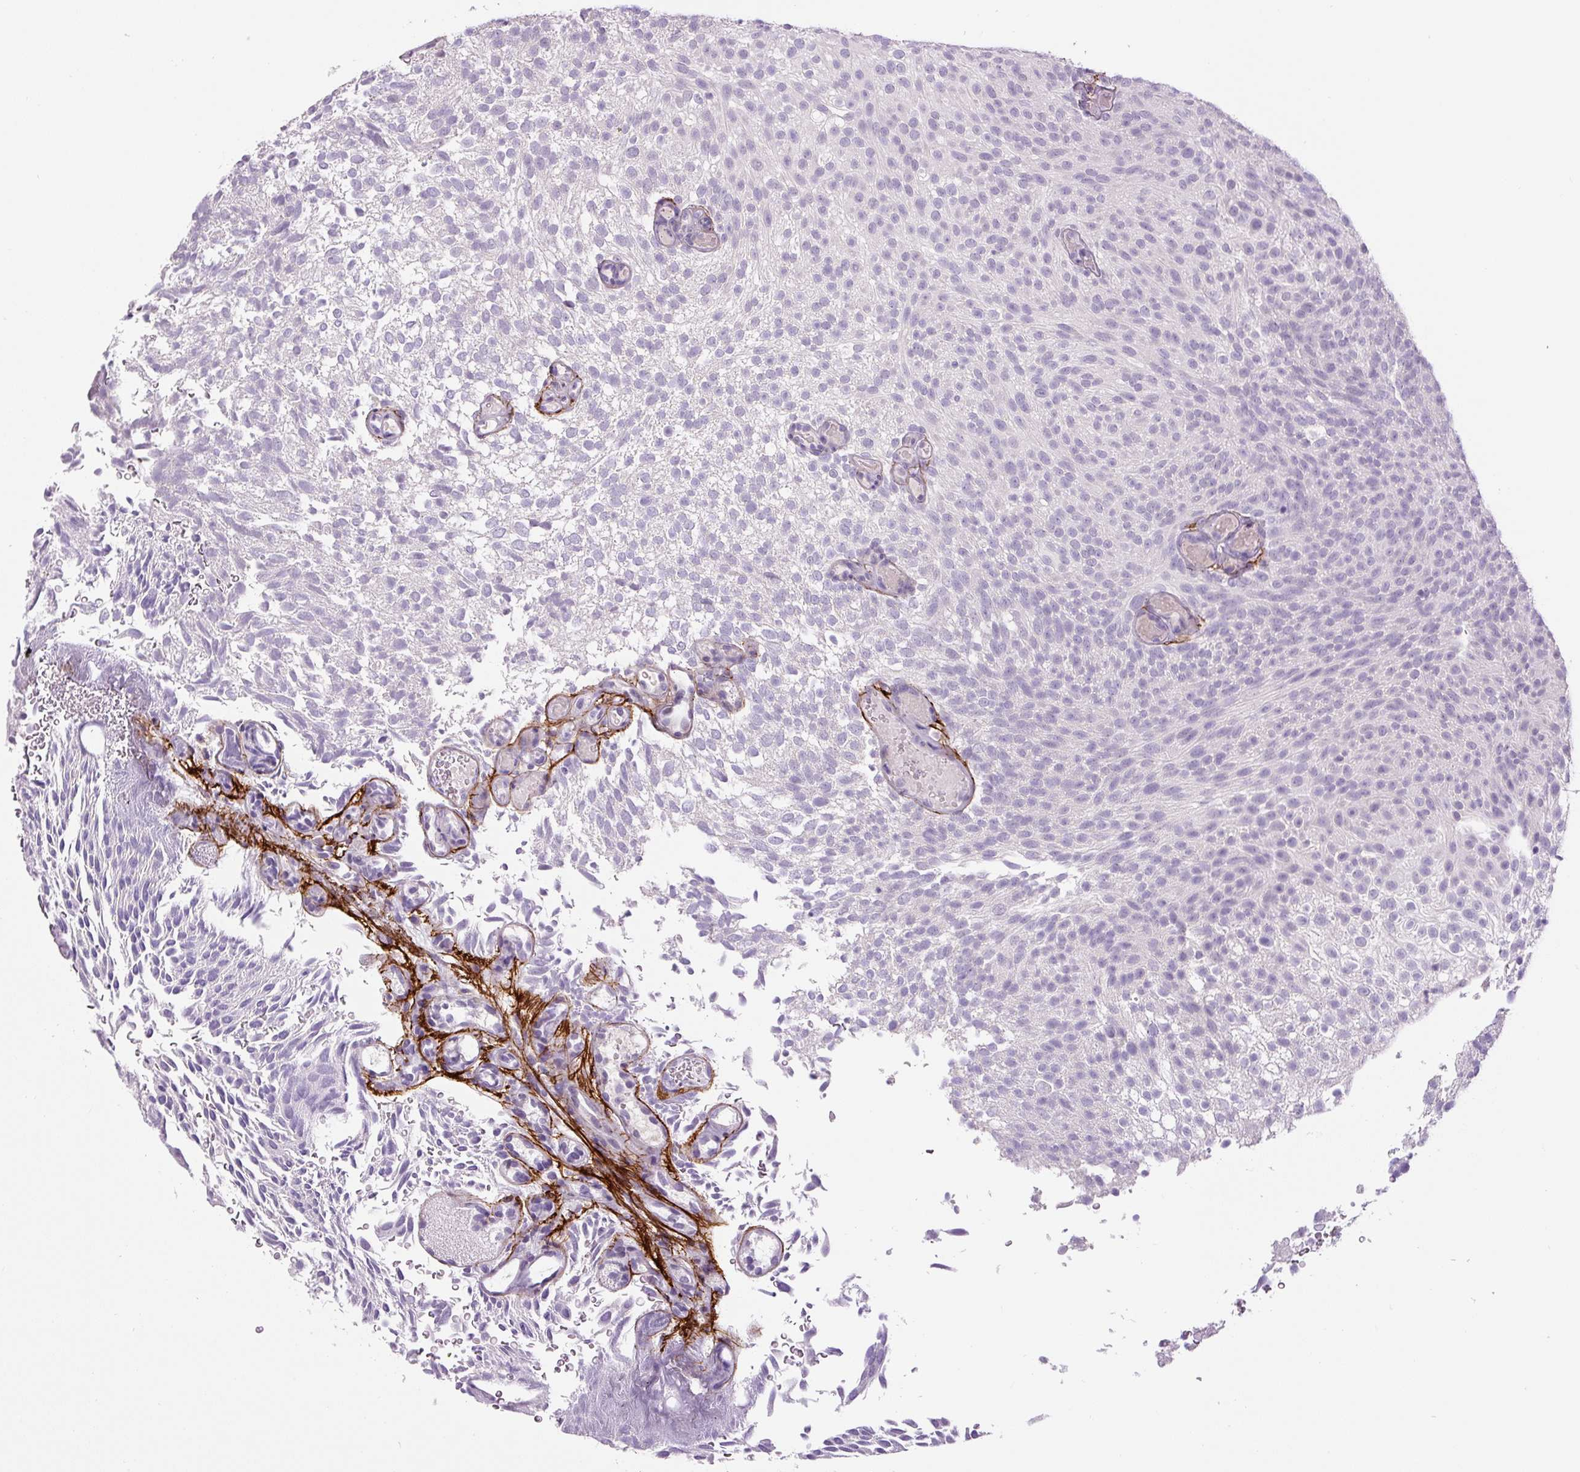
{"staining": {"intensity": "negative", "quantity": "none", "location": "none"}, "tissue": "urothelial cancer", "cell_type": "Tumor cells", "image_type": "cancer", "snomed": [{"axis": "morphology", "description": "Urothelial carcinoma, Low grade"}, {"axis": "topography", "description": "Urinary bladder"}], "caption": "Tumor cells are negative for protein expression in human urothelial cancer.", "gene": "FBN1", "patient": {"sex": "male", "age": 78}}